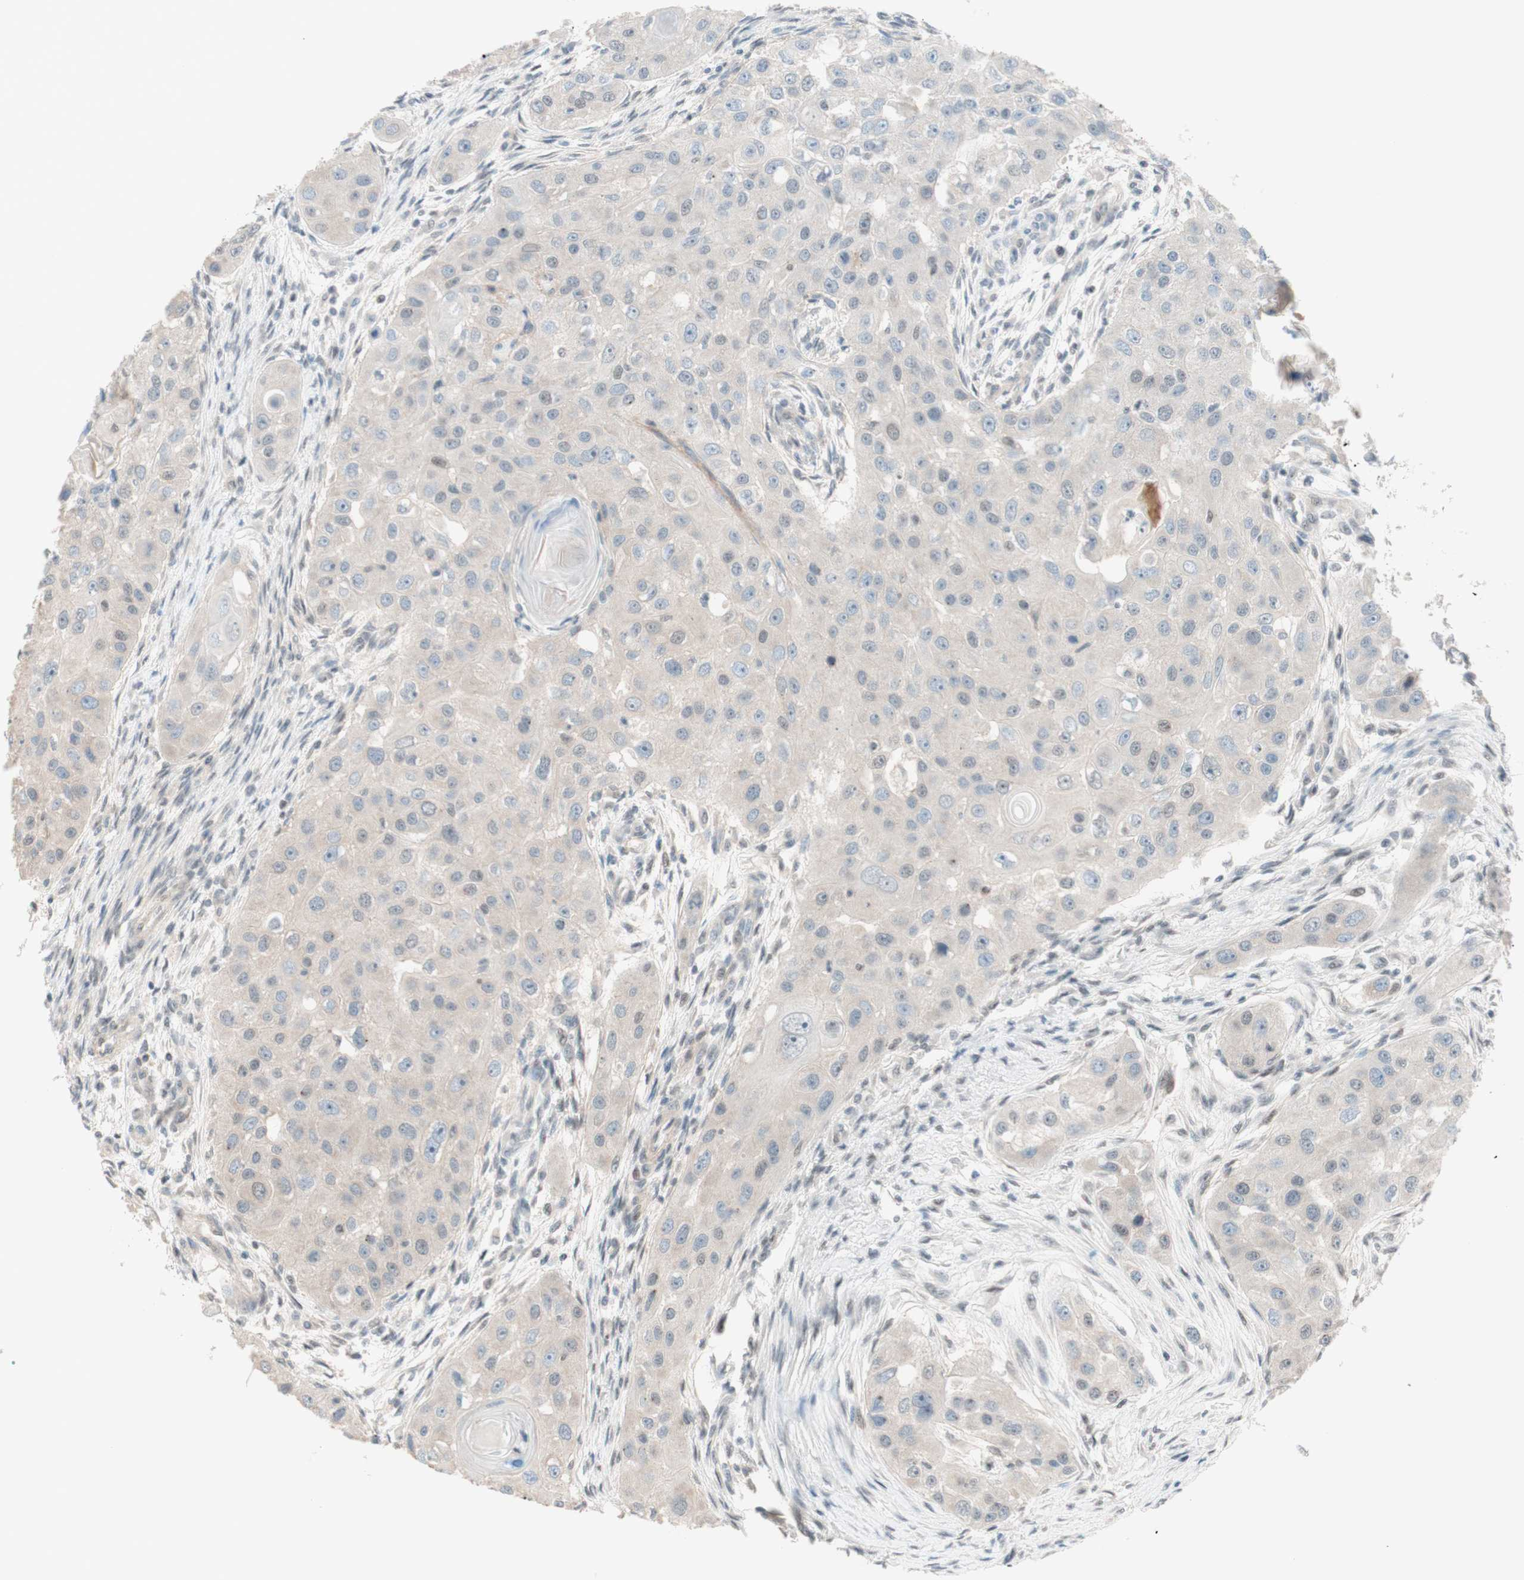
{"staining": {"intensity": "negative", "quantity": "none", "location": "none"}, "tissue": "head and neck cancer", "cell_type": "Tumor cells", "image_type": "cancer", "snomed": [{"axis": "morphology", "description": "Normal tissue, NOS"}, {"axis": "morphology", "description": "Squamous cell carcinoma, NOS"}, {"axis": "topography", "description": "Skeletal muscle"}, {"axis": "topography", "description": "Head-Neck"}], "caption": "This is an IHC micrograph of human head and neck squamous cell carcinoma. There is no staining in tumor cells.", "gene": "JPH1", "patient": {"sex": "male", "age": 51}}